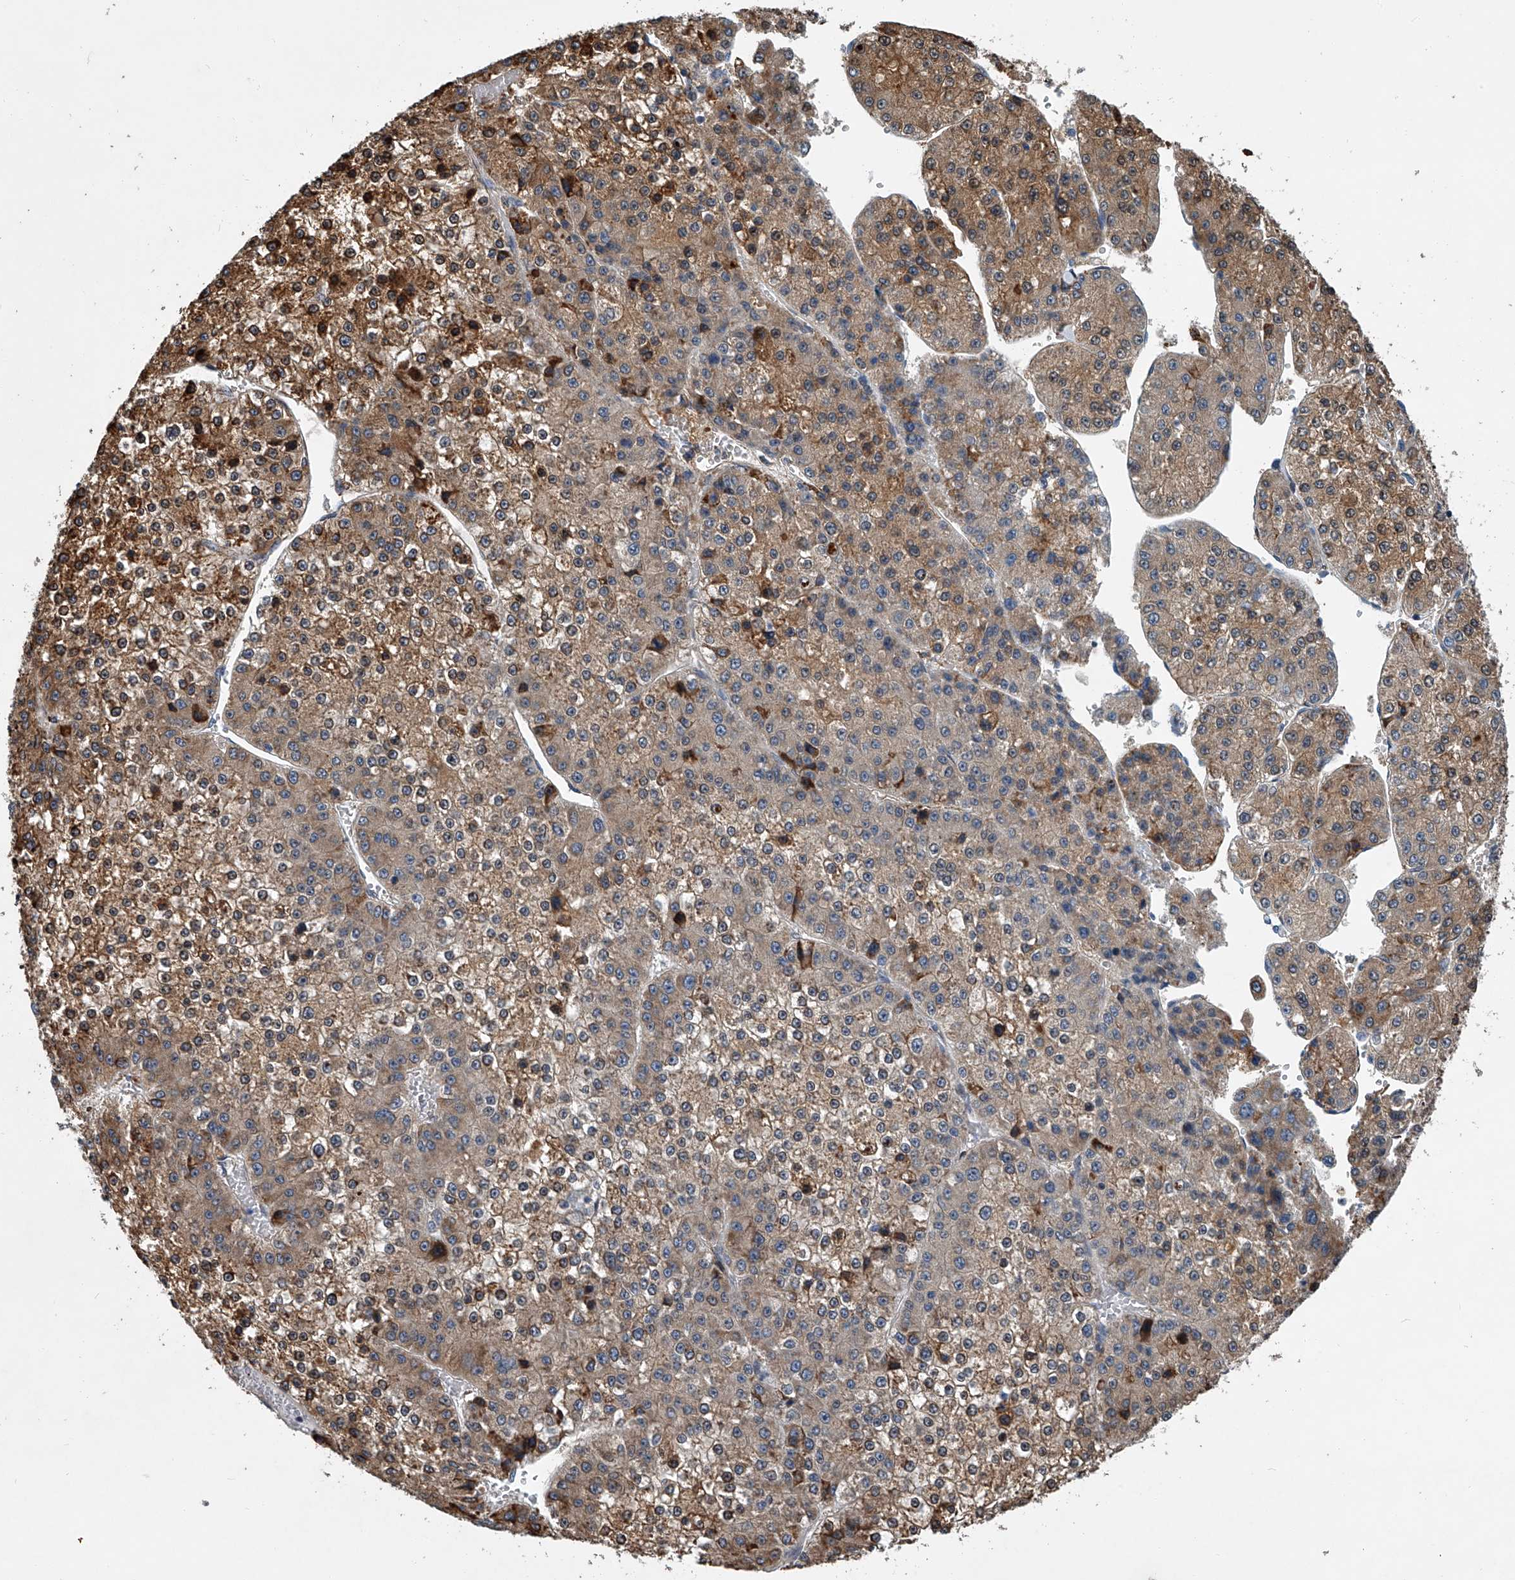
{"staining": {"intensity": "moderate", "quantity": "25%-75%", "location": "cytoplasmic/membranous"}, "tissue": "liver cancer", "cell_type": "Tumor cells", "image_type": "cancer", "snomed": [{"axis": "morphology", "description": "Carcinoma, Hepatocellular, NOS"}, {"axis": "topography", "description": "Liver"}], "caption": "Brown immunohistochemical staining in liver cancer (hepatocellular carcinoma) exhibits moderate cytoplasmic/membranous expression in about 25%-75% of tumor cells.", "gene": "TMEM63C", "patient": {"sex": "female", "age": 73}}